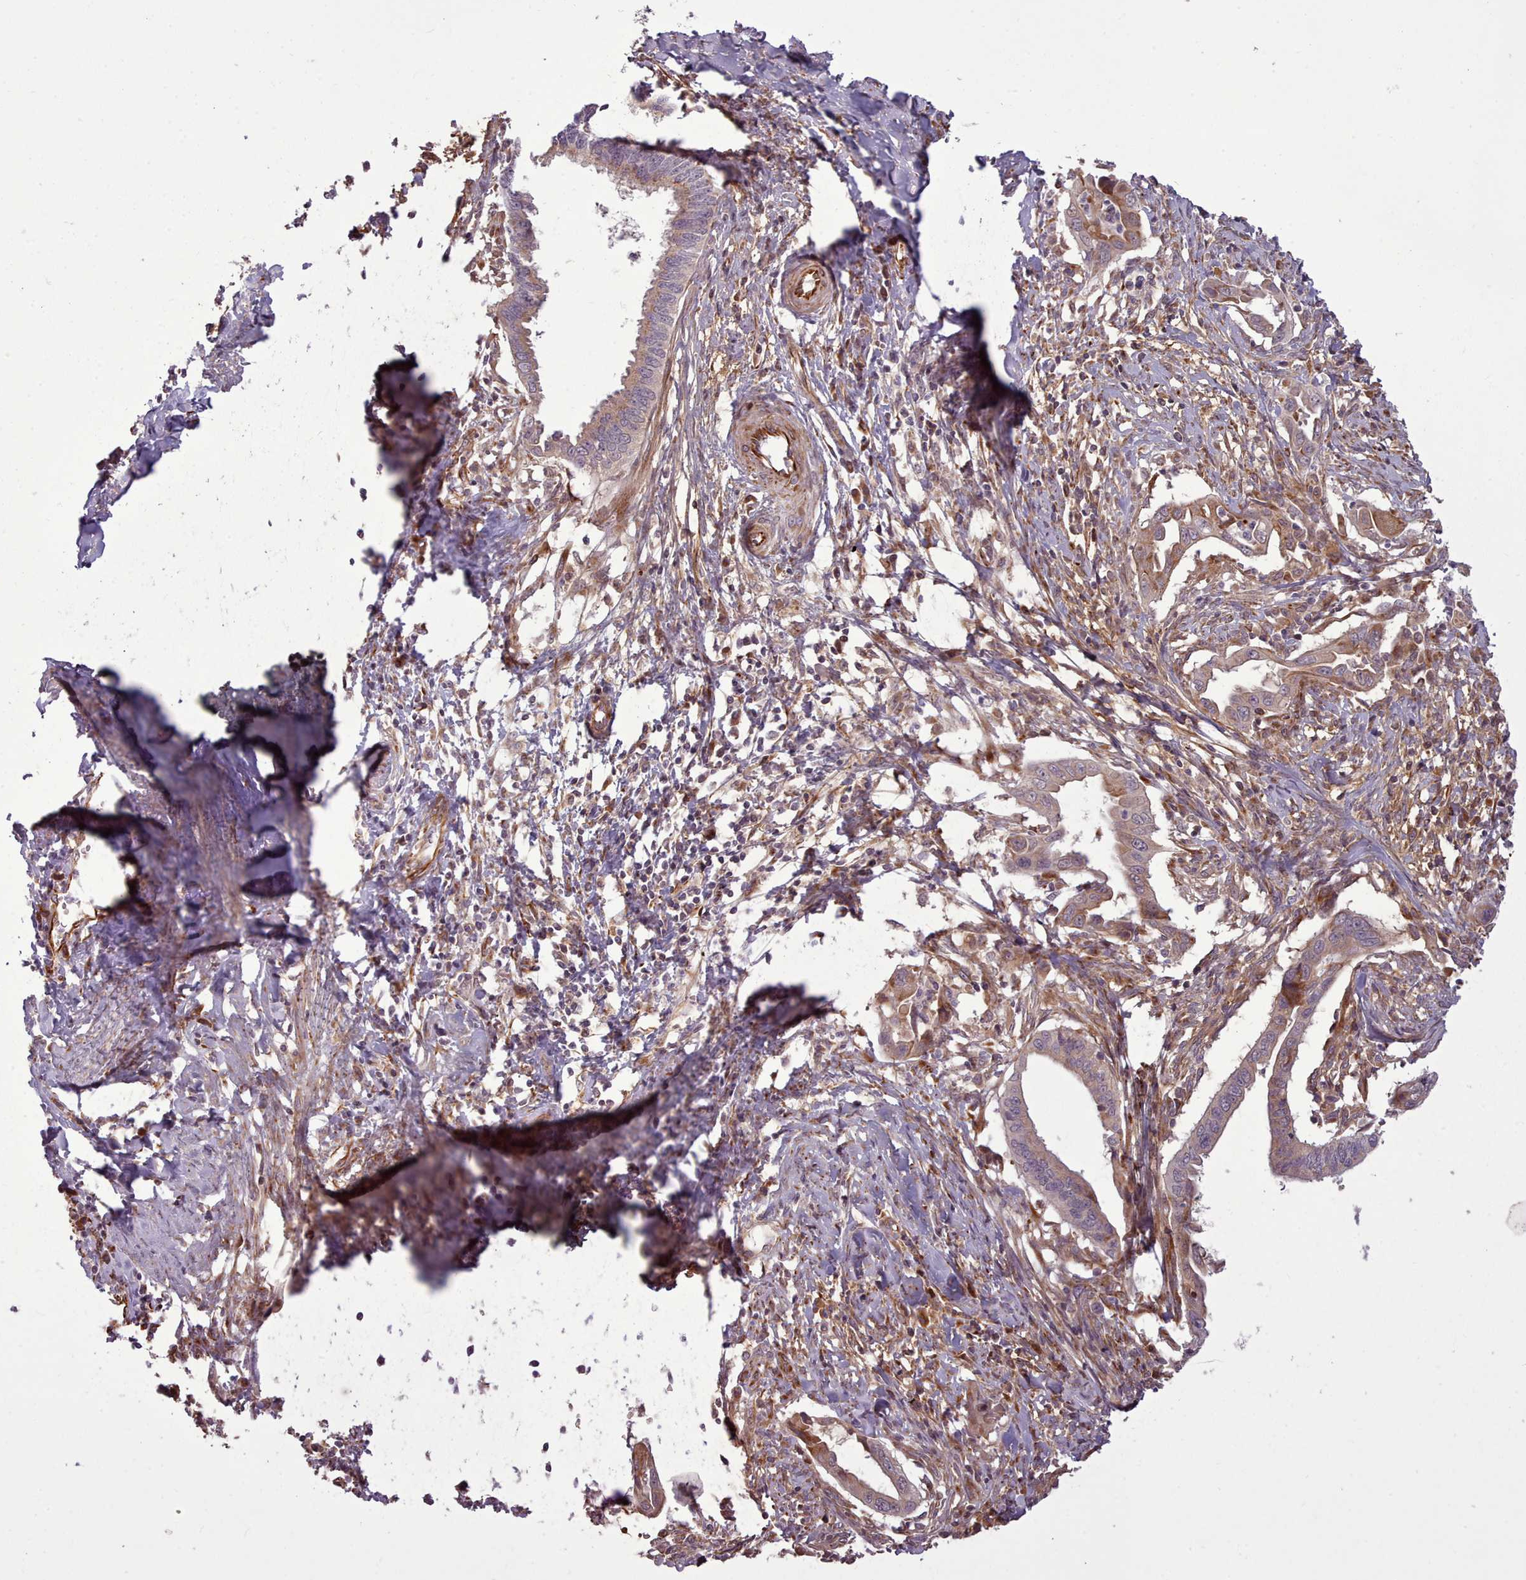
{"staining": {"intensity": "moderate", "quantity": "25%-75%", "location": "cytoplasmic/membranous"}, "tissue": "cervical cancer", "cell_type": "Tumor cells", "image_type": "cancer", "snomed": [{"axis": "morphology", "description": "Adenocarcinoma, NOS"}, {"axis": "topography", "description": "Cervix"}], "caption": "Immunohistochemistry (DAB) staining of human adenocarcinoma (cervical) exhibits moderate cytoplasmic/membranous protein positivity in about 25%-75% of tumor cells. The staining was performed using DAB, with brown indicating positive protein expression. Nuclei are stained blue with hematoxylin.", "gene": "GBGT1", "patient": {"sex": "female", "age": 42}}